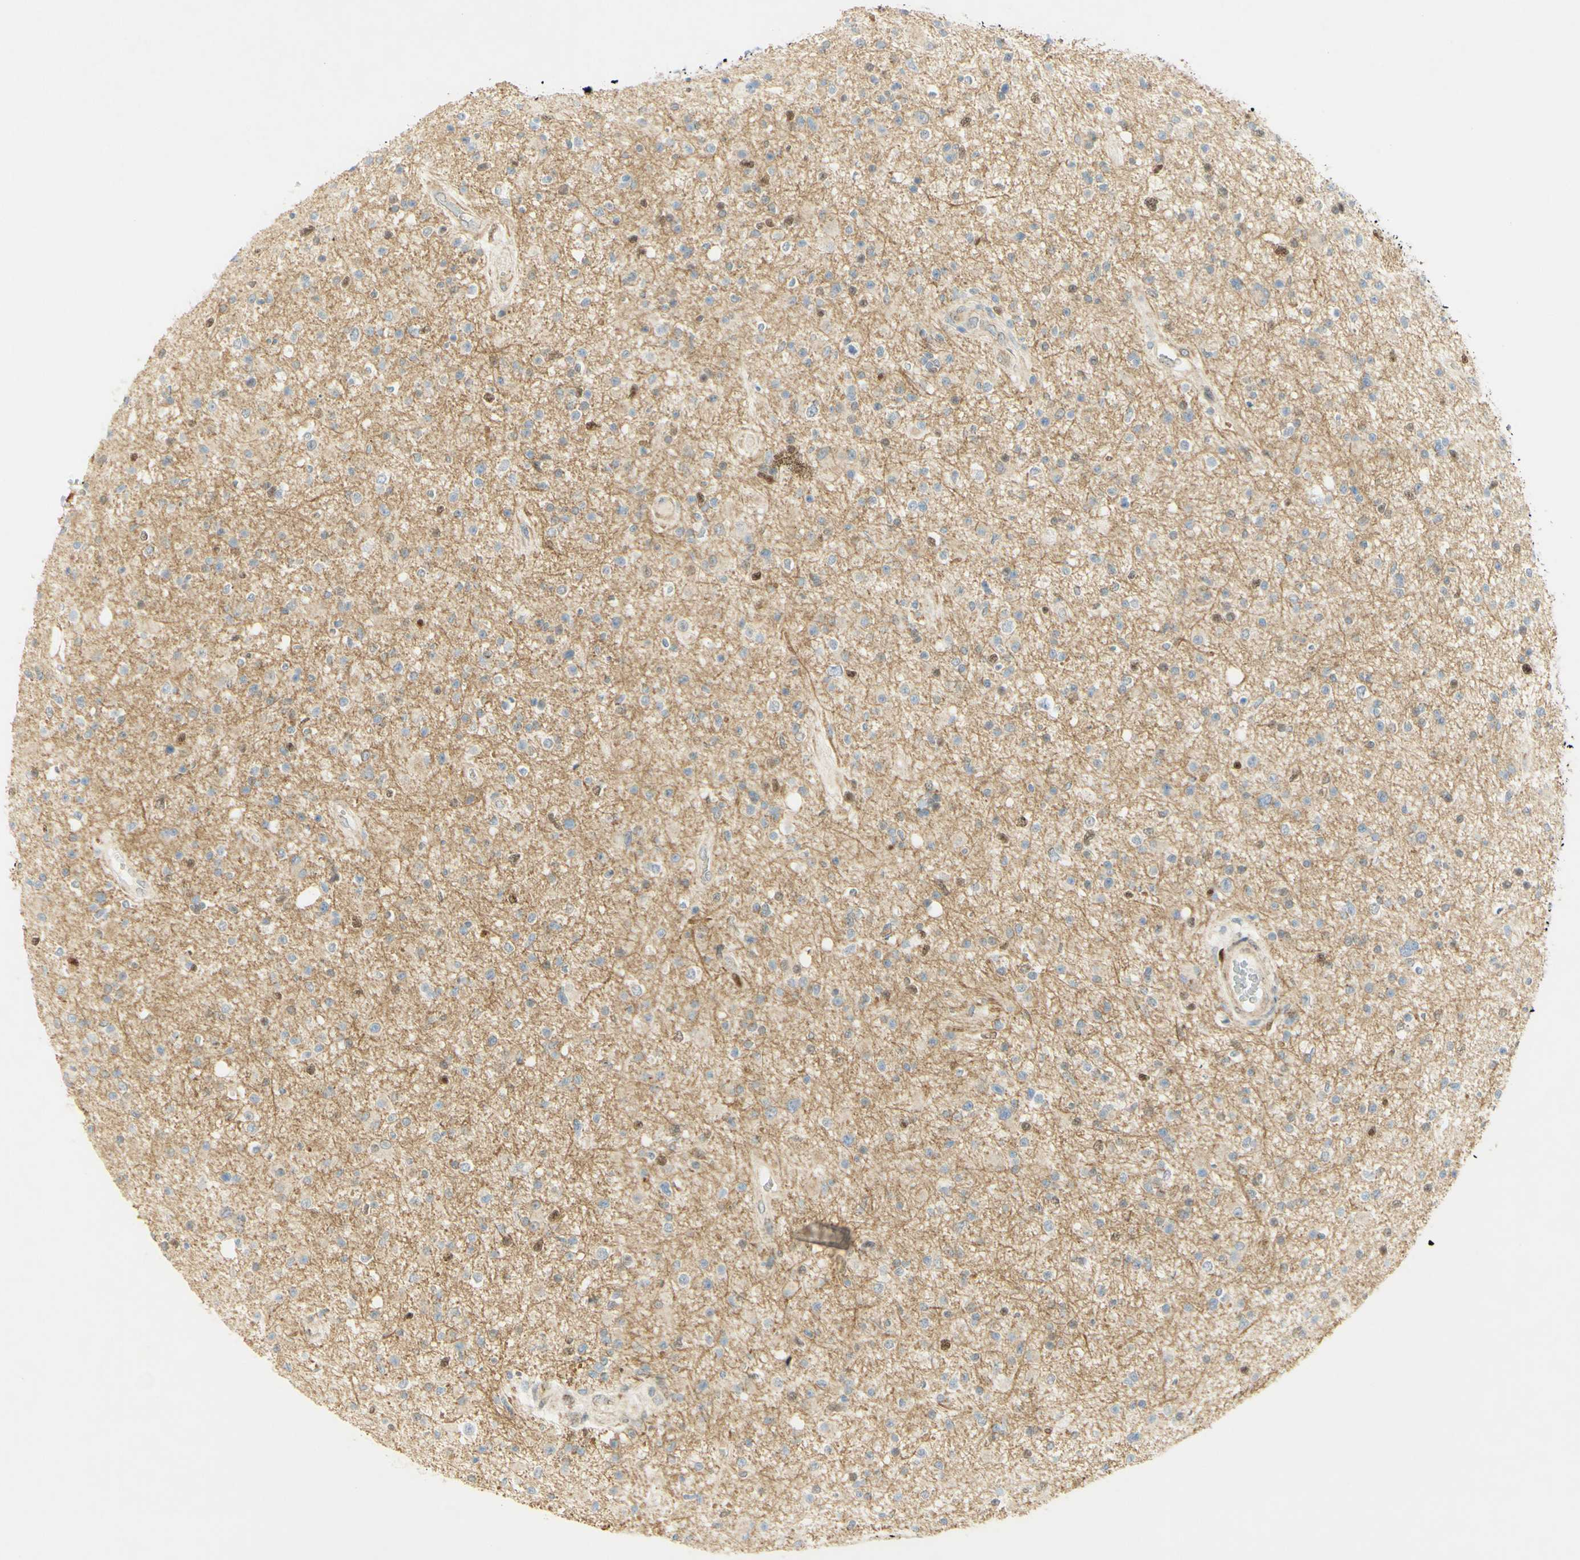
{"staining": {"intensity": "strong", "quantity": "<25%", "location": "nuclear"}, "tissue": "glioma", "cell_type": "Tumor cells", "image_type": "cancer", "snomed": [{"axis": "morphology", "description": "Glioma, malignant, High grade"}, {"axis": "topography", "description": "Brain"}], "caption": "The photomicrograph shows staining of high-grade glioma (malignant), revealing strong nuclear protein expression (brown color) within tumor cells.", "gene": "E2F1", "patient": {"sex": "male", "age": 33}}